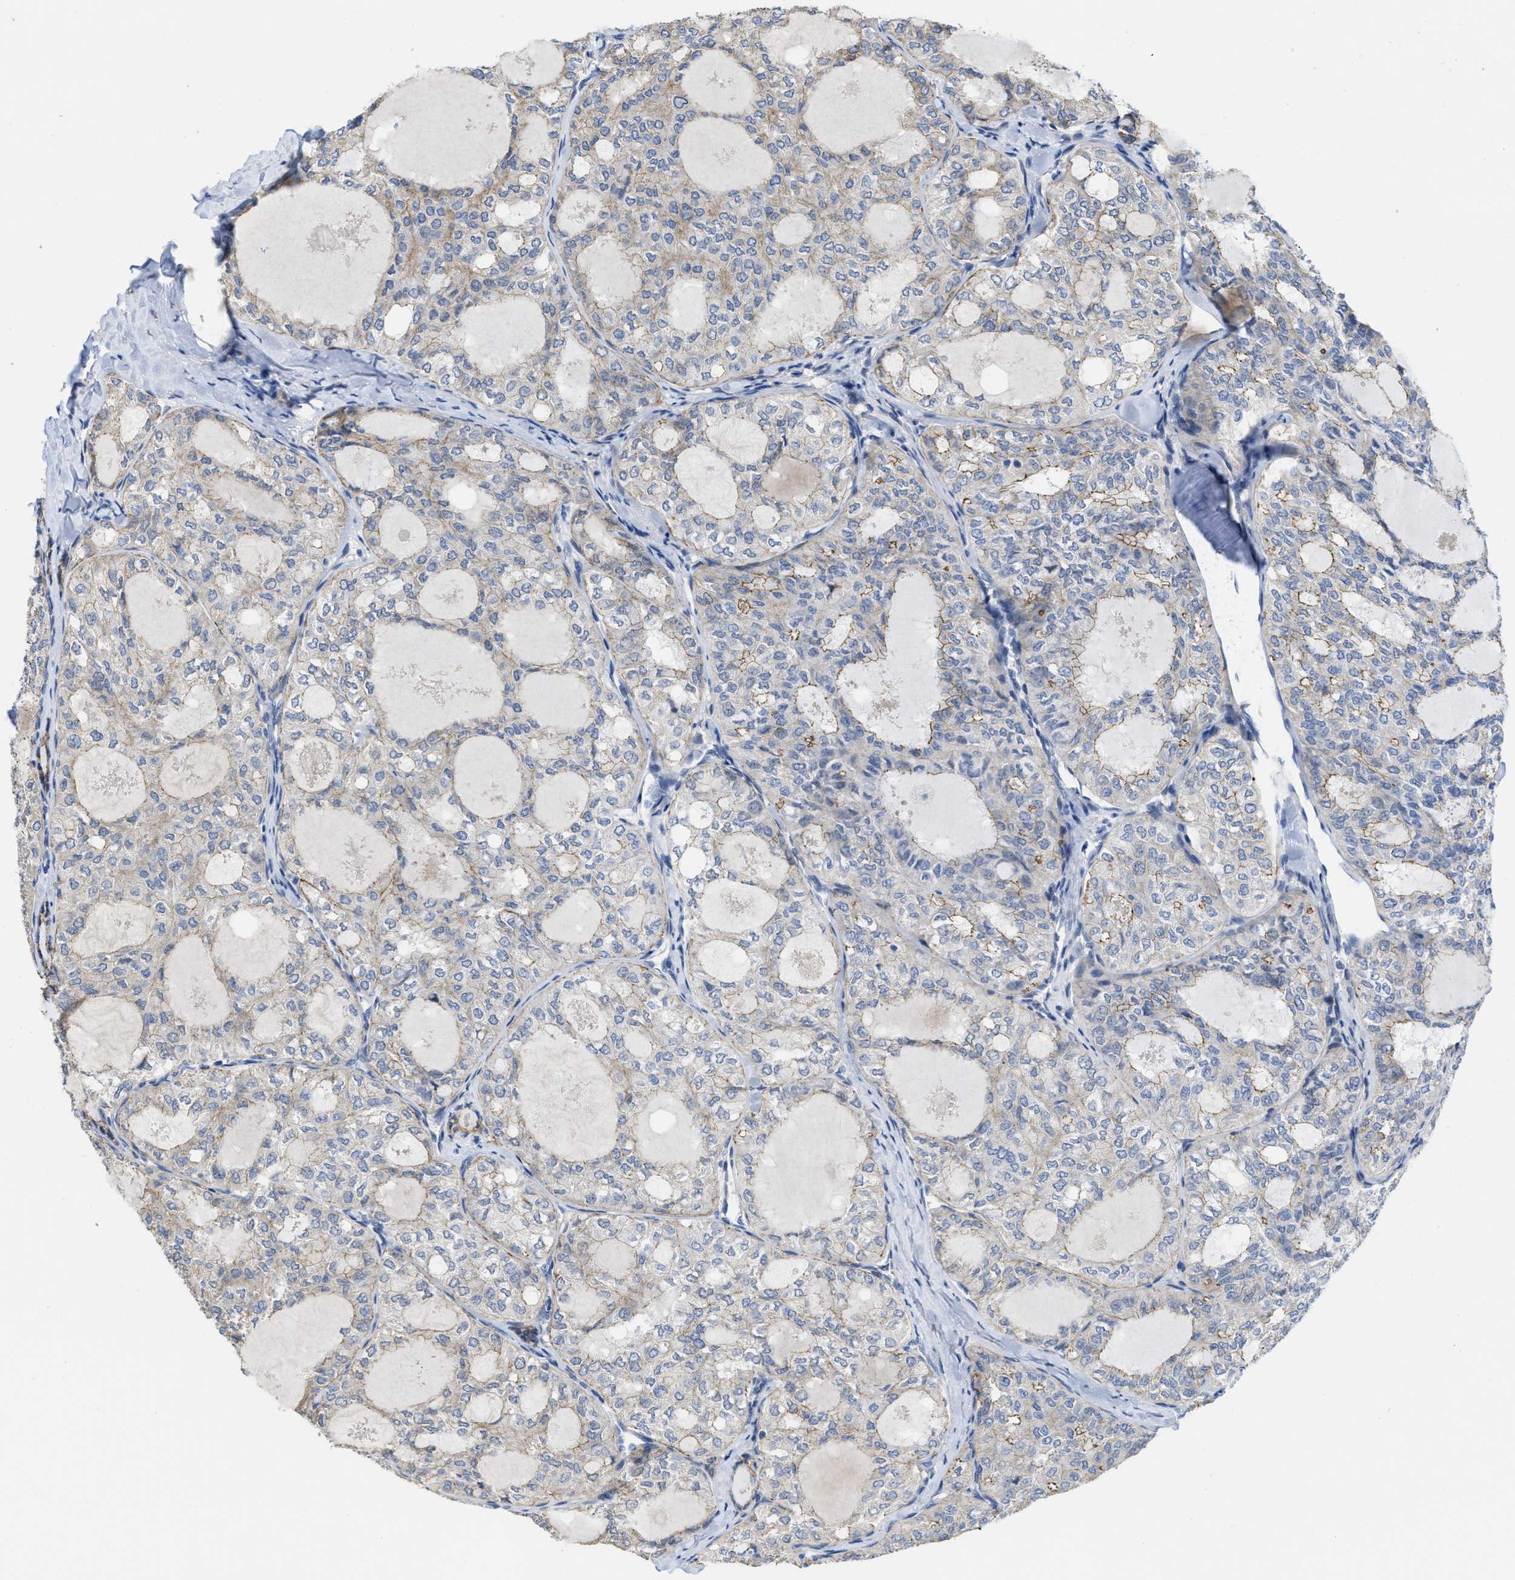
{"staining": {"intensity": "moderate", "quantity": "<25%", "location": "cytoplasmic/membranous"}, "tissue": "thyroid cancer", "cell_type": "Tumor cells", "image_type": "cancer", "snomed": [{"axis": "morphology", "description": "Follicular adenoma carcinoma, NOS"}, {"axis": "topography", "description": "Thyroid gland"}], "caption": "This photomicrograph exhibits IHC staining of human thyroid cancer (follicular adenoma carcinoma), with low moderate cytoplasmic/membranous staining in approximately <25% of tumor cells.", "gene": "CDPF1", "patient": {"sex": "male", "age": 75}}